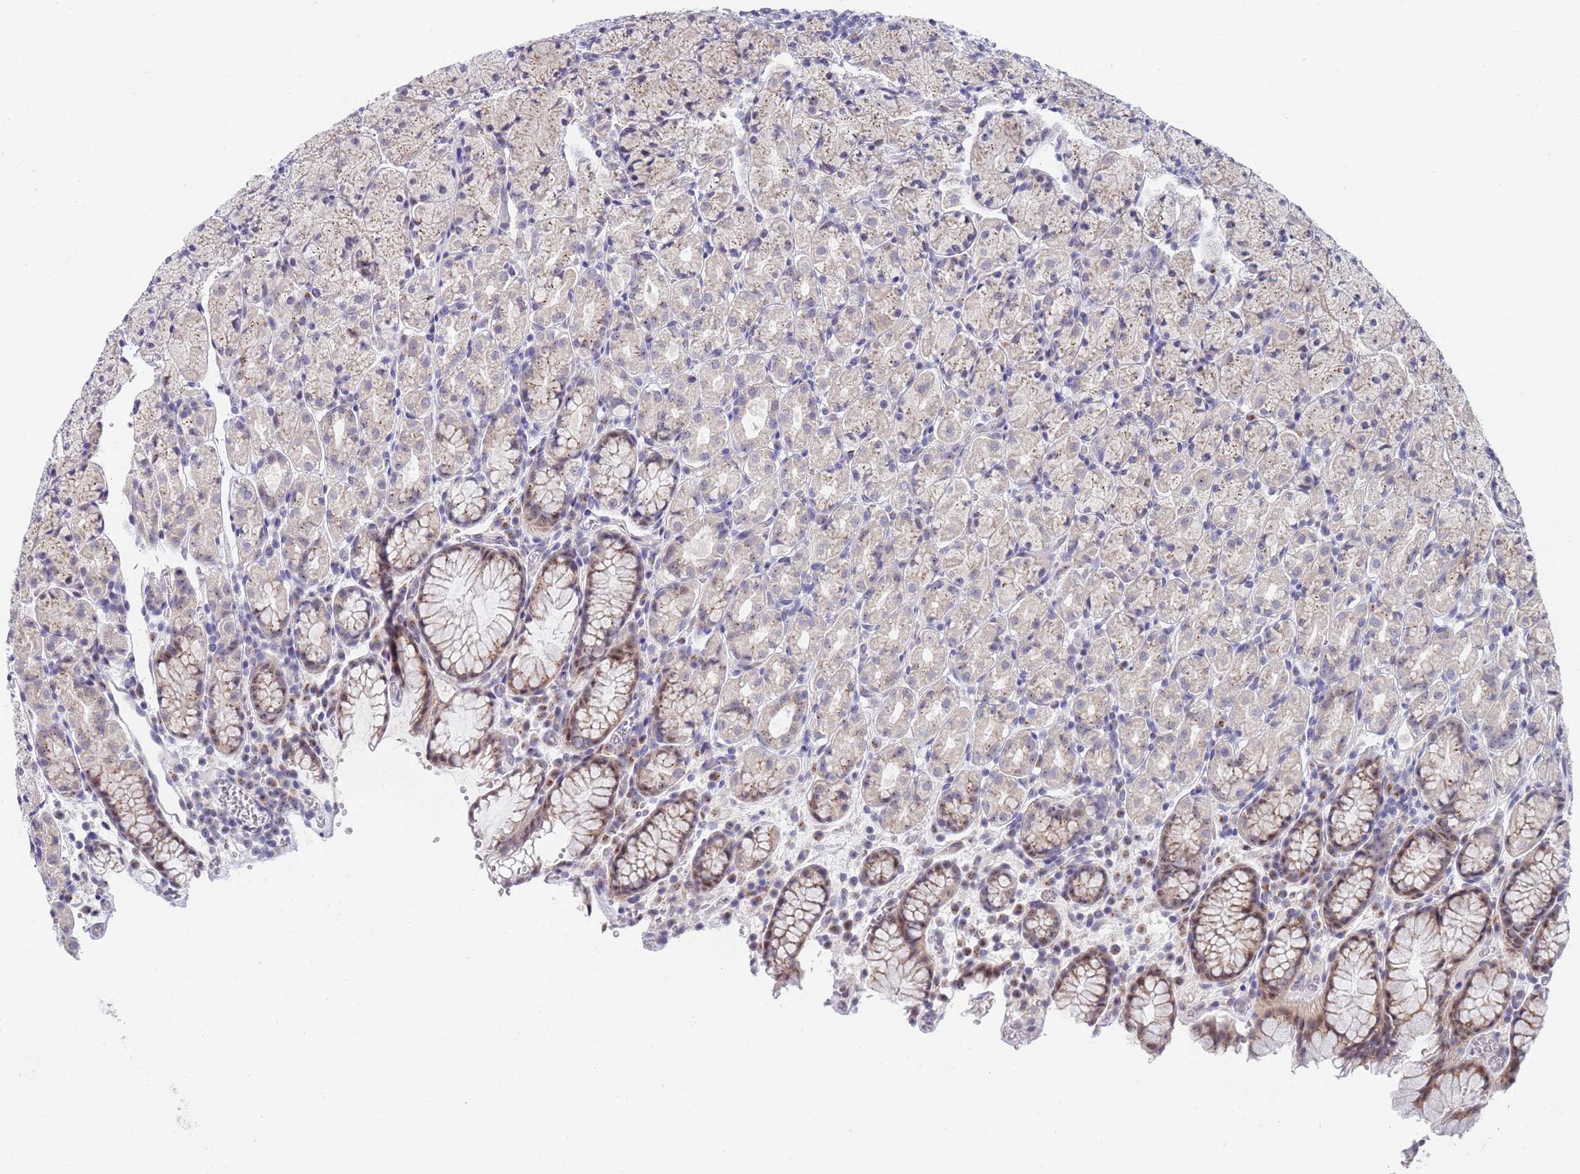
{"staining": {"intensity": "moderate", "quantity": "25%-75%", "location": "cytoplasmic/membranous,nuclear"}, "tissue": "stomach", "cell_type": "Glandular cells", "image_type": "normal", "snomed": [{"axis": "morphology", "description": "Normal tissue, NOS"}, {"axis": "topography", "description": "Stomach, upper"}, {"axis": "topography", "description": "Stomach"}], "caption": "IHC (DAB (3,3'-diaminobenzidine)) staining of normal stomach reveals moderate cytoplasmic/membranous,nuclear protein staining in about 25%-75% of glandular cells. Nuclei are stained in blue.", "gene": "PLCL2", "patient": {"sex": "male", "age": 62}}